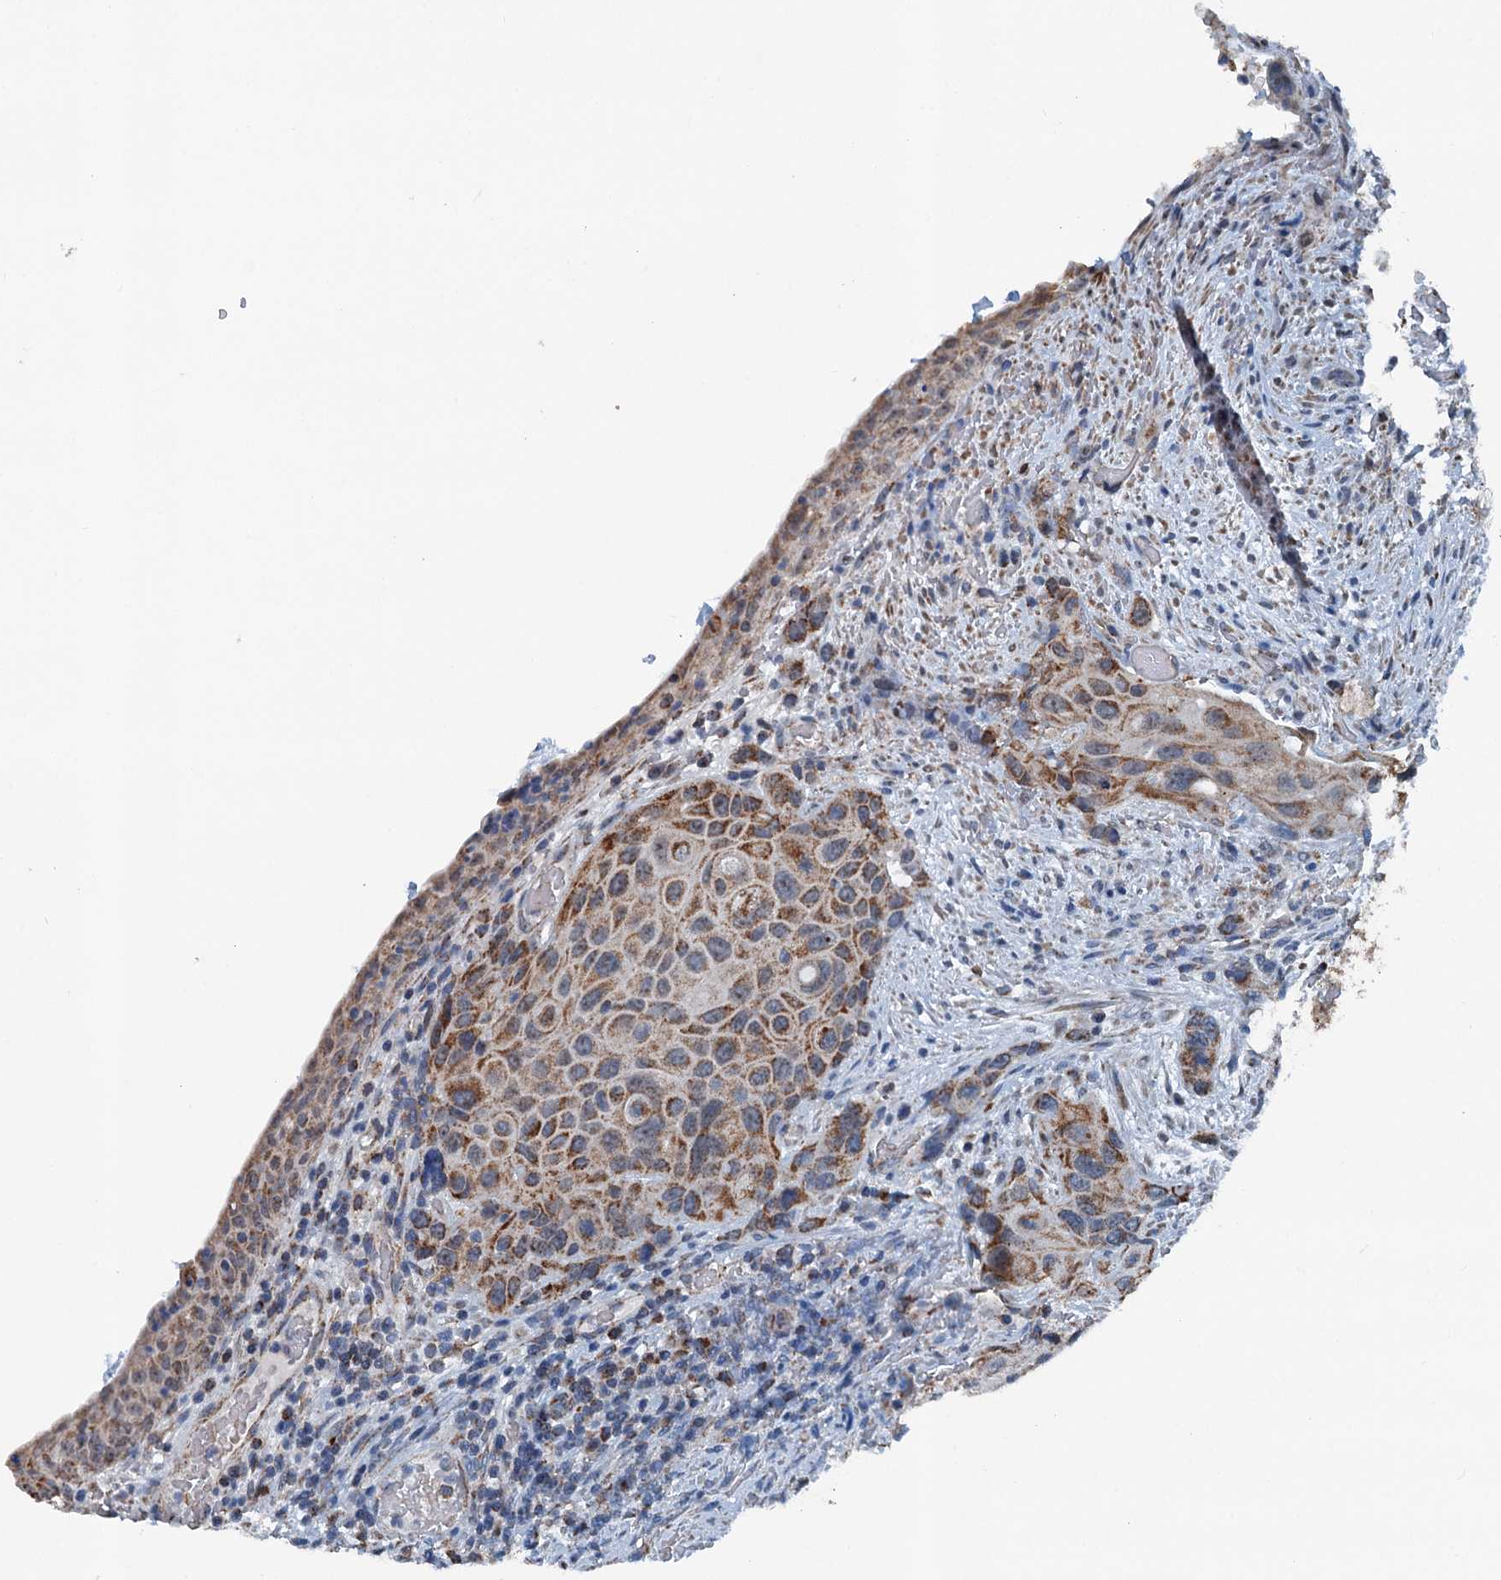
{"staining": {"intensity": "moderate", "quantity": ">75%", "location": "cytoplasmic/membranous"}, "tissue": "urothelial cancer", "cell_type": "Tumor cells", "image_type": "cancer", "snomed": [{"axis": "morphology", "description": "Normal tissue, NOS"}, {"axis": "morphology", "description": "Urothelial carcinoma, High grade"}, {"axis": "topography", "description": "Vascular tissue"}, {"axis": "topography", "description": "Urinary bladder"}], "caption": "An IHC image of neoplastic tissue is shown. Protein staining in brown highlights moderate cytoplasmic/membranous positivity in urothelial carcinoma (high-grade) within tumor cells.", "gene": "TRPT1", "patient": {"sex": "female", "age": 56}}